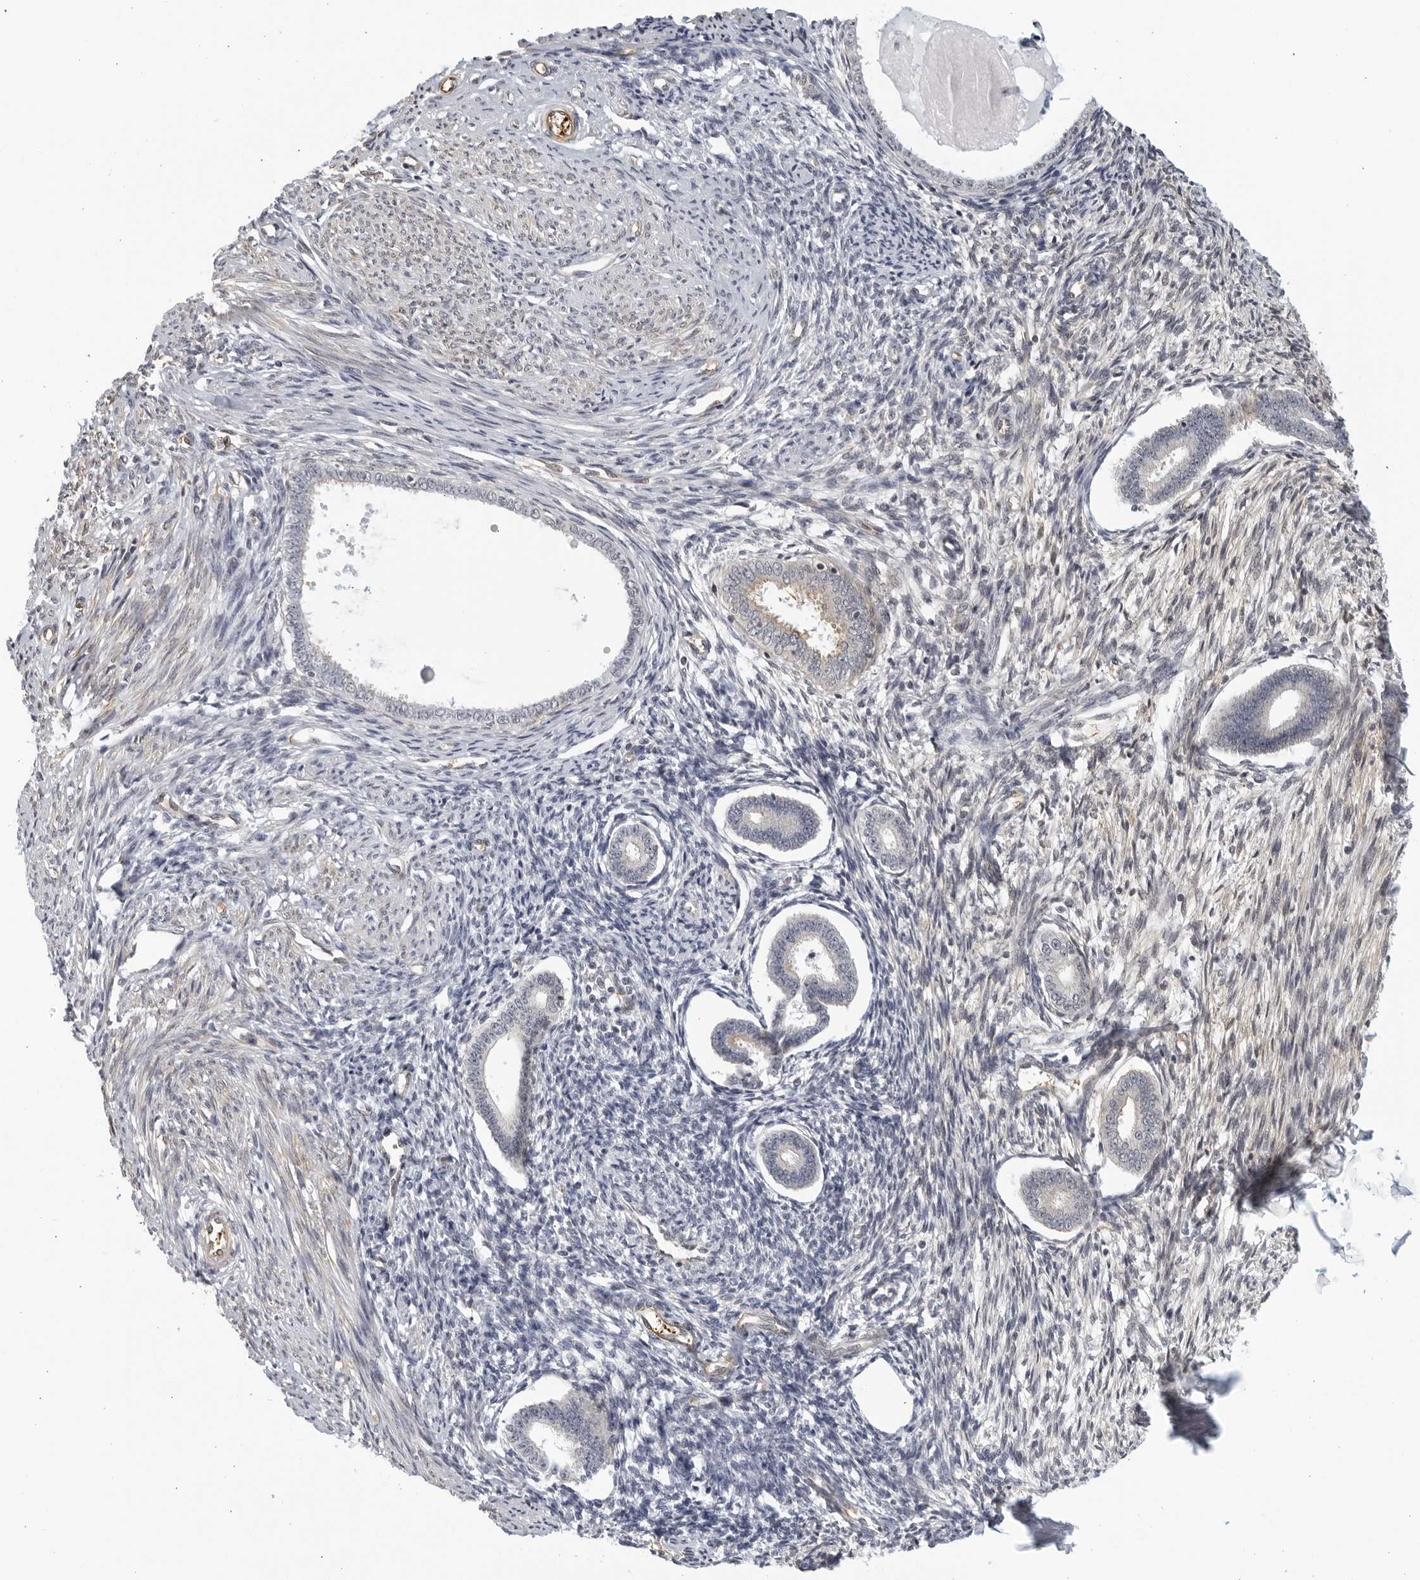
{"staining": {"intensity": "negative", "quantity": "none", "location": "none"}, "tissue": "endometrium", "cell_type": "Cells in endometrial stroma", "image_type": "normal", "snomed": [{"axis": "morphology", "description": "Normal tissue, NOS"}, {"axis": "topography", "description": "Endometrium"}], "caption": "Human endometrium stained for a protein using immunohistochemistry (IHC) shows no positivity in cells in endometrial stroma.", "gene": "SERTAD4", "patient": {"sex": "female", "age": 56}}